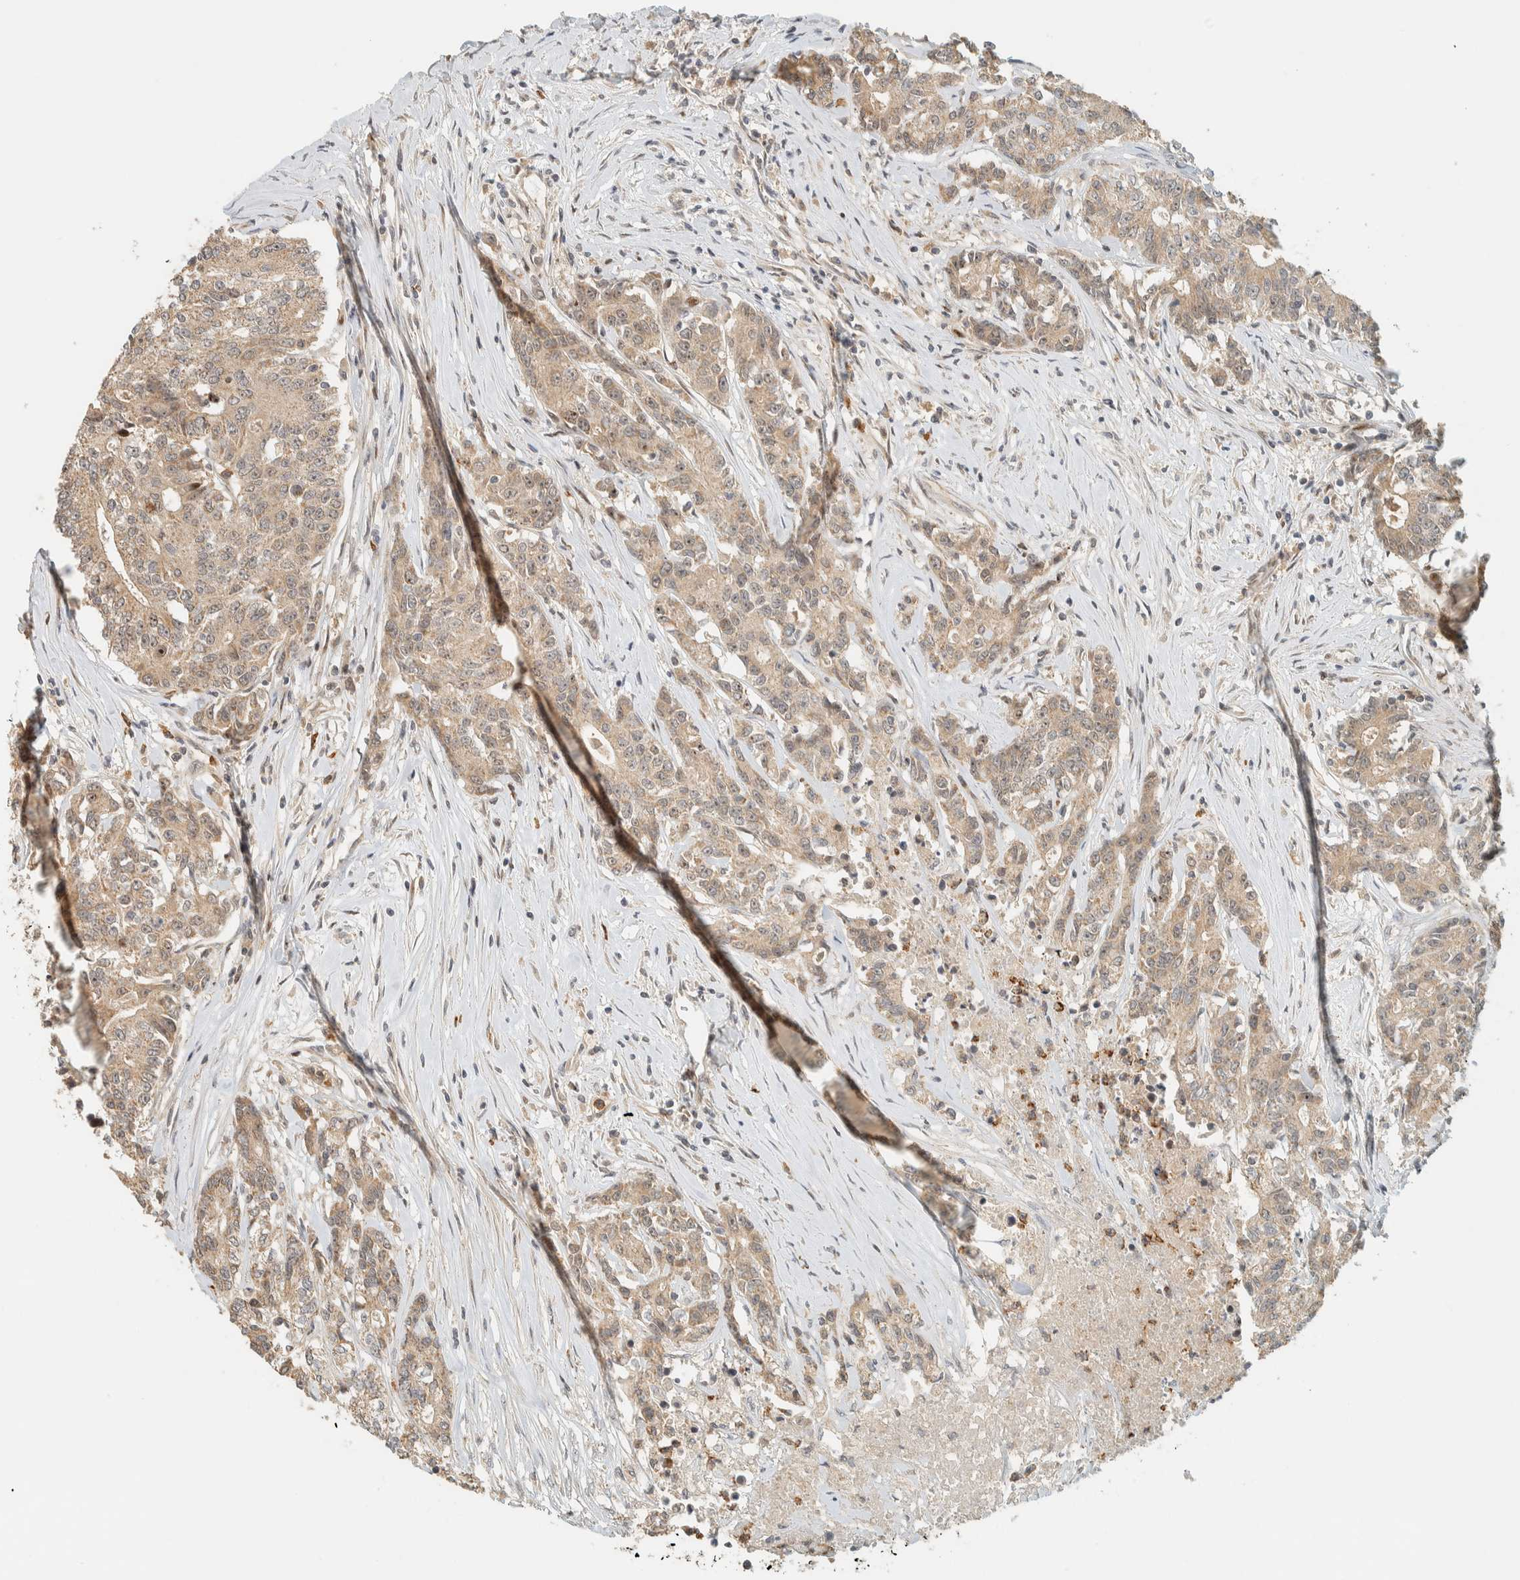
{"staining": {"intensity": "weak", "quantity": ">75%", "location": "cytoplasmic/membranous"}, "tissue": "colorectal cancer", "cell_type": "Tumor cells", "image_type": "cancer", "snomed": [{"axis": "morphology", "description": "Adenocarcinoma, NOS"}, {"axis": "topography", "description": "Colon"}], "caption": "Weak cytoplasmic/membranous positivity is present in approximately >75% of tumor cells in colorectal cancer (adenocarcinoma).", "gene": "CCDC171", "patient": {"sex": "female", "age": 77}}